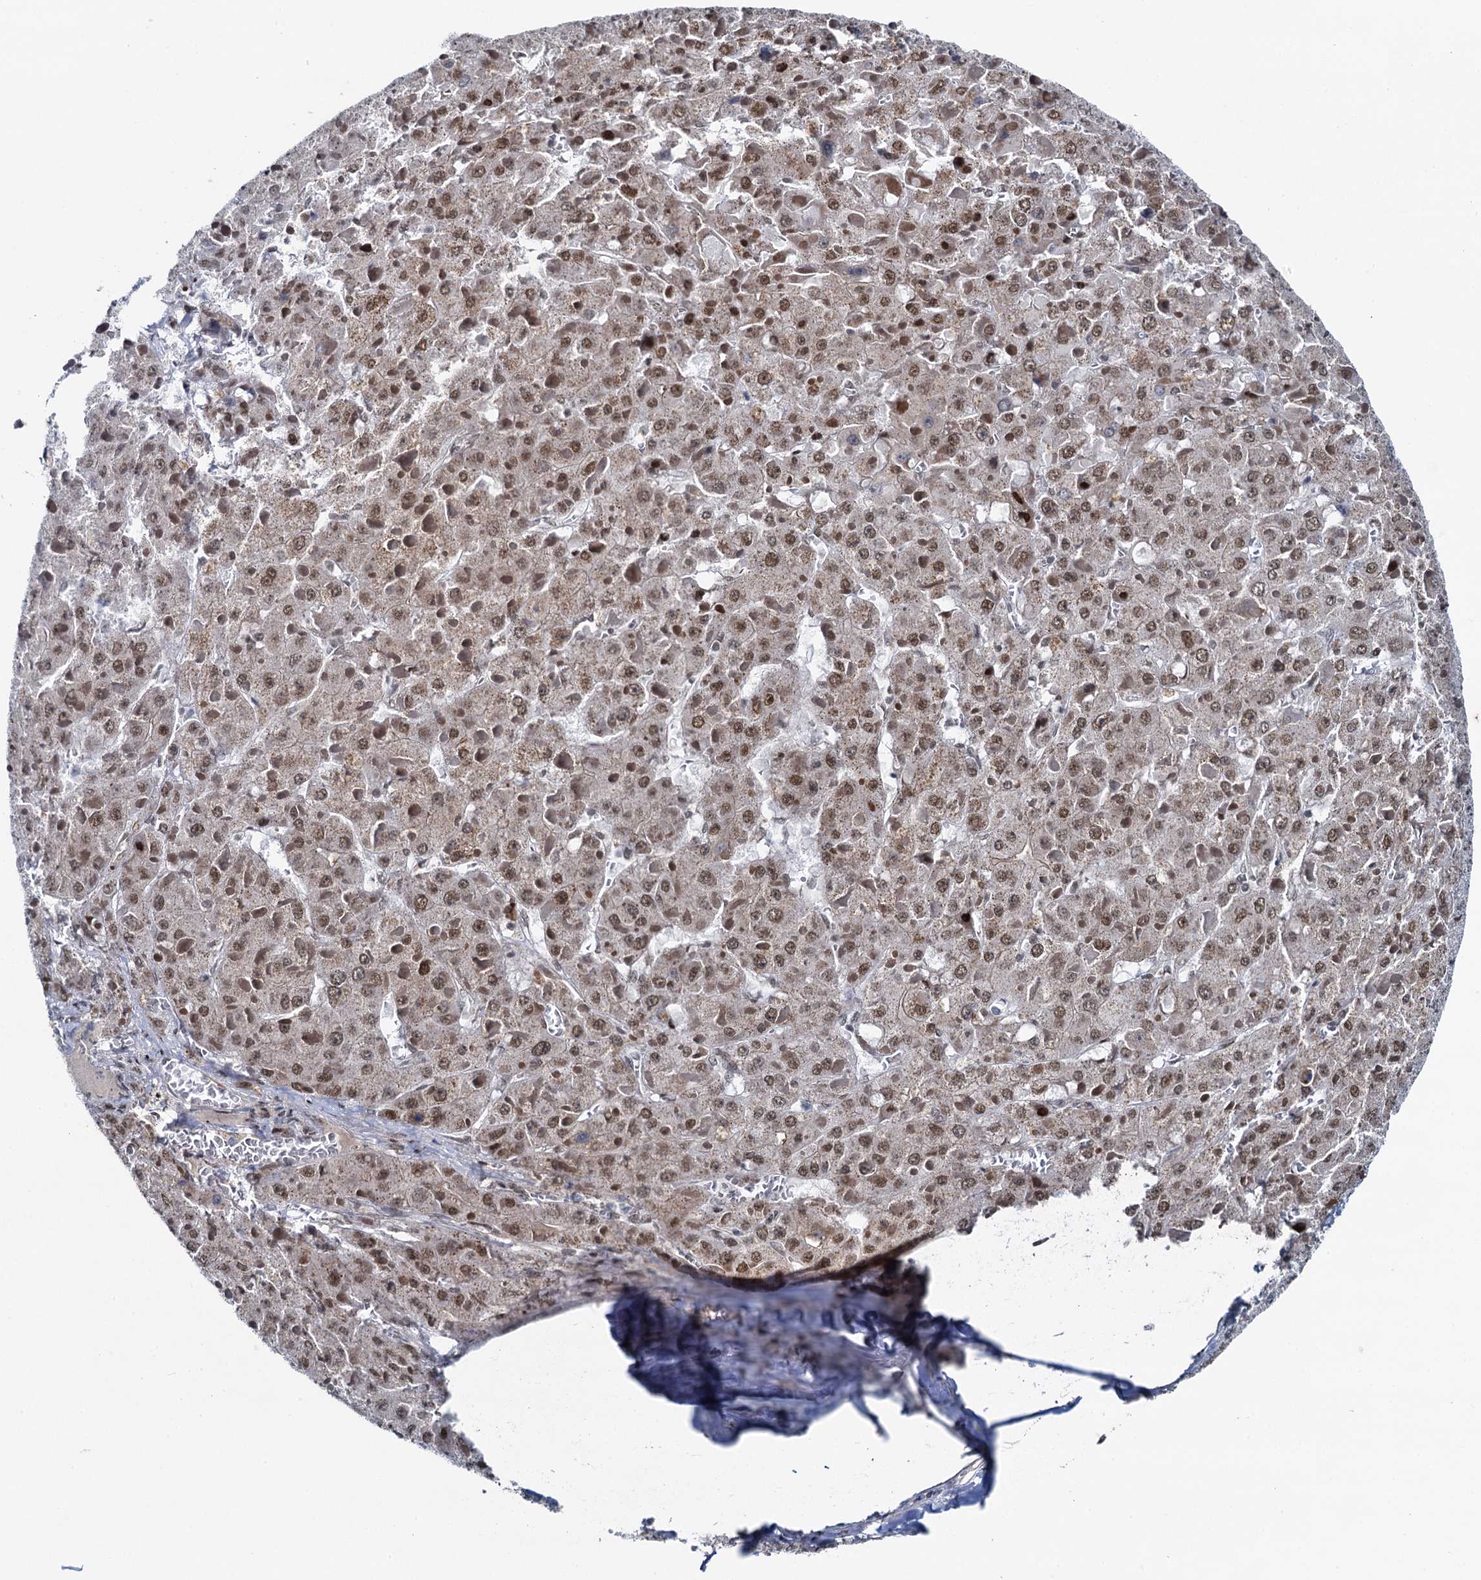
{"staining": {"intensity": "moderate", "quantity": ">75%", "location": "cytoplasmic/membranous,nuclear"}, "tissue": "liver cancer", "cell_type": "Tumor cells", "image_type": "cancer", "snomed": [{"axis": "morphology", "description": "Carcinoma, Hepatocellular, NOS"}, {"axis": "topography", "description": "Liver"}], "caption": "Immunohistochemistry (IHC) histopathology image of neoplastic tissue: human liver cancer (hepatocellular carcinoma) stained using immunohistochemistry reveals medium levels of moderate protein expression localized specifically in the cytoplasmic/membranous and nuclear of tumor cells, appearing as a cytoplasmic/membranous and nuclear brown color.", "gene": "RUFY2", "patient": {"sex": "female", "age": 73}}